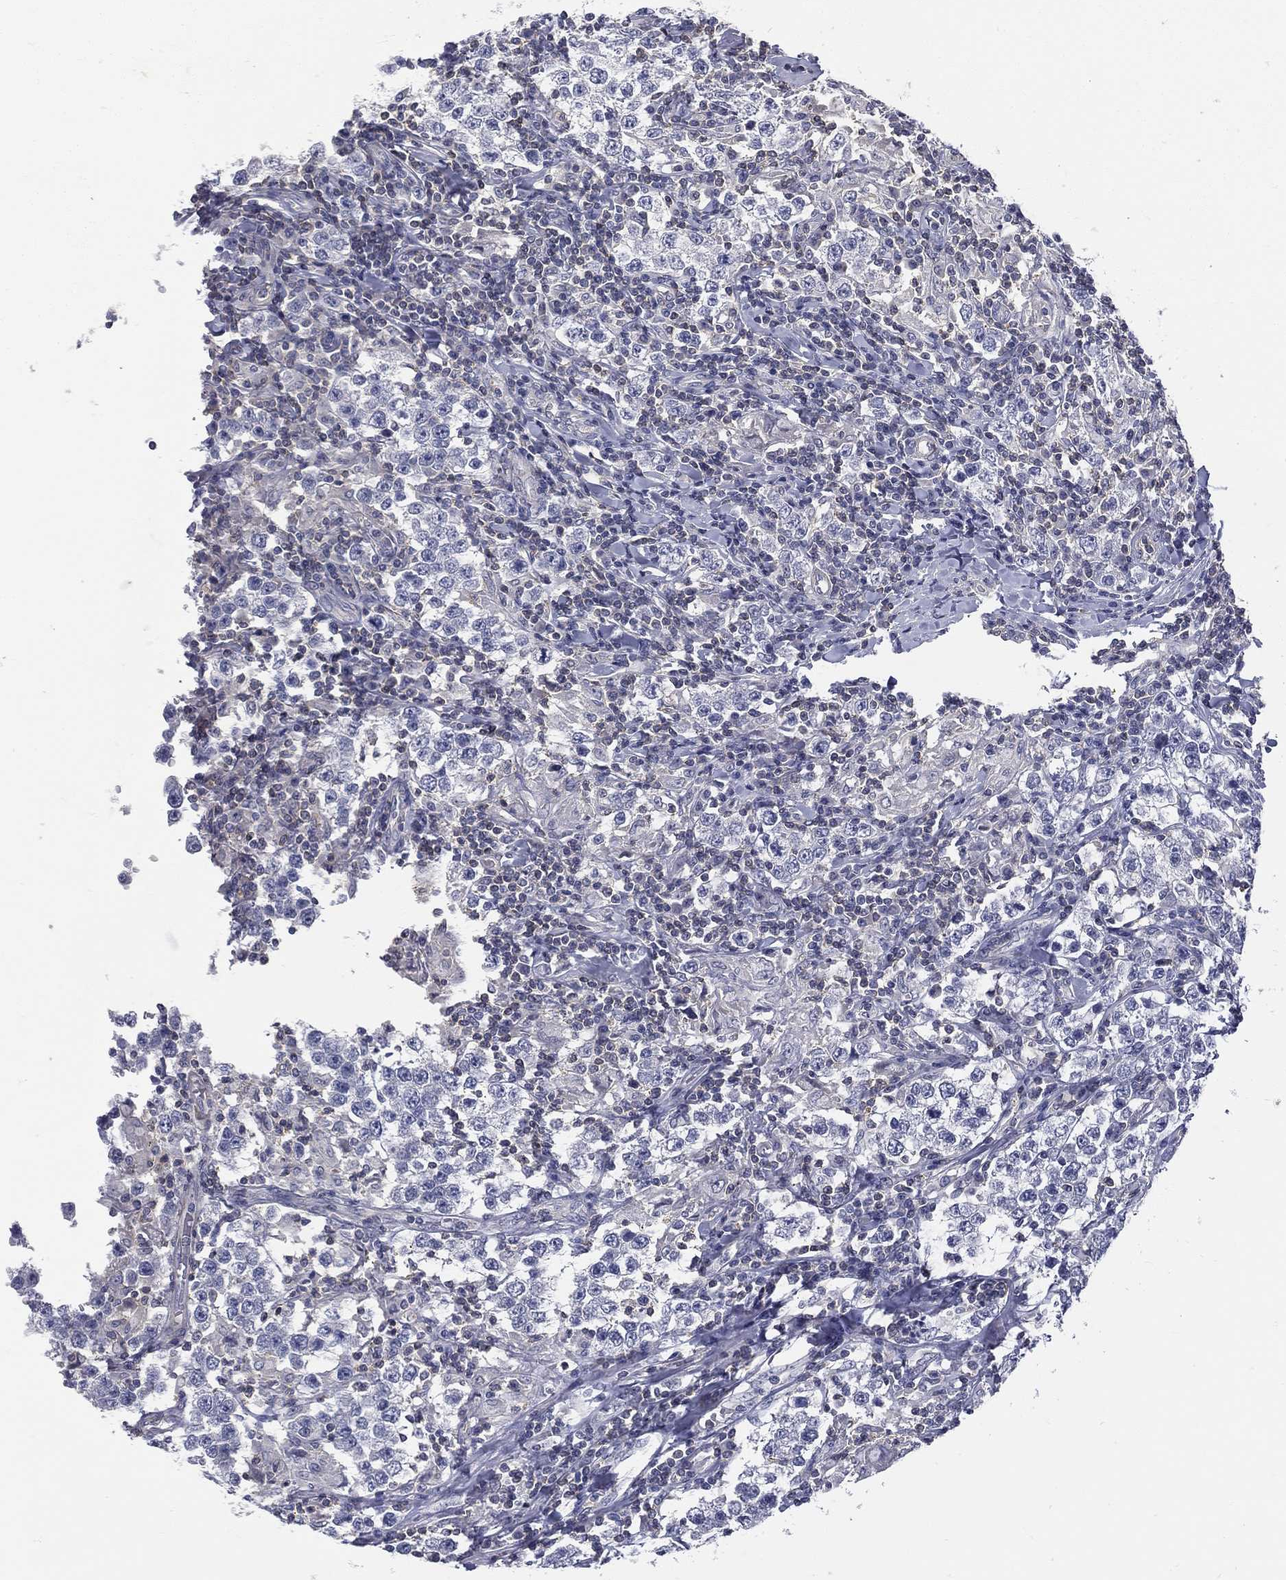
{"staining": {"intensity": "negative", "quantity": "none", "location": "none"}, "tissue": "testis cancer", "cell_type": "Tumor cells", "image_type": "cancer", "snomed": [{"axis": "morphology", "description": "Seminoma, NOS"}, {"axis": "morphology", "description": "Carcinoma, Embryonal, NOS"}, {"axis": "topography", "description": "Testis"}], "caption": "Seminoma (testis) was stained to show a protein in brown. There is no significant staining in tumor cells.", "gene": "ETNPPL", "patient": {"sex": "male", "age": 41}}